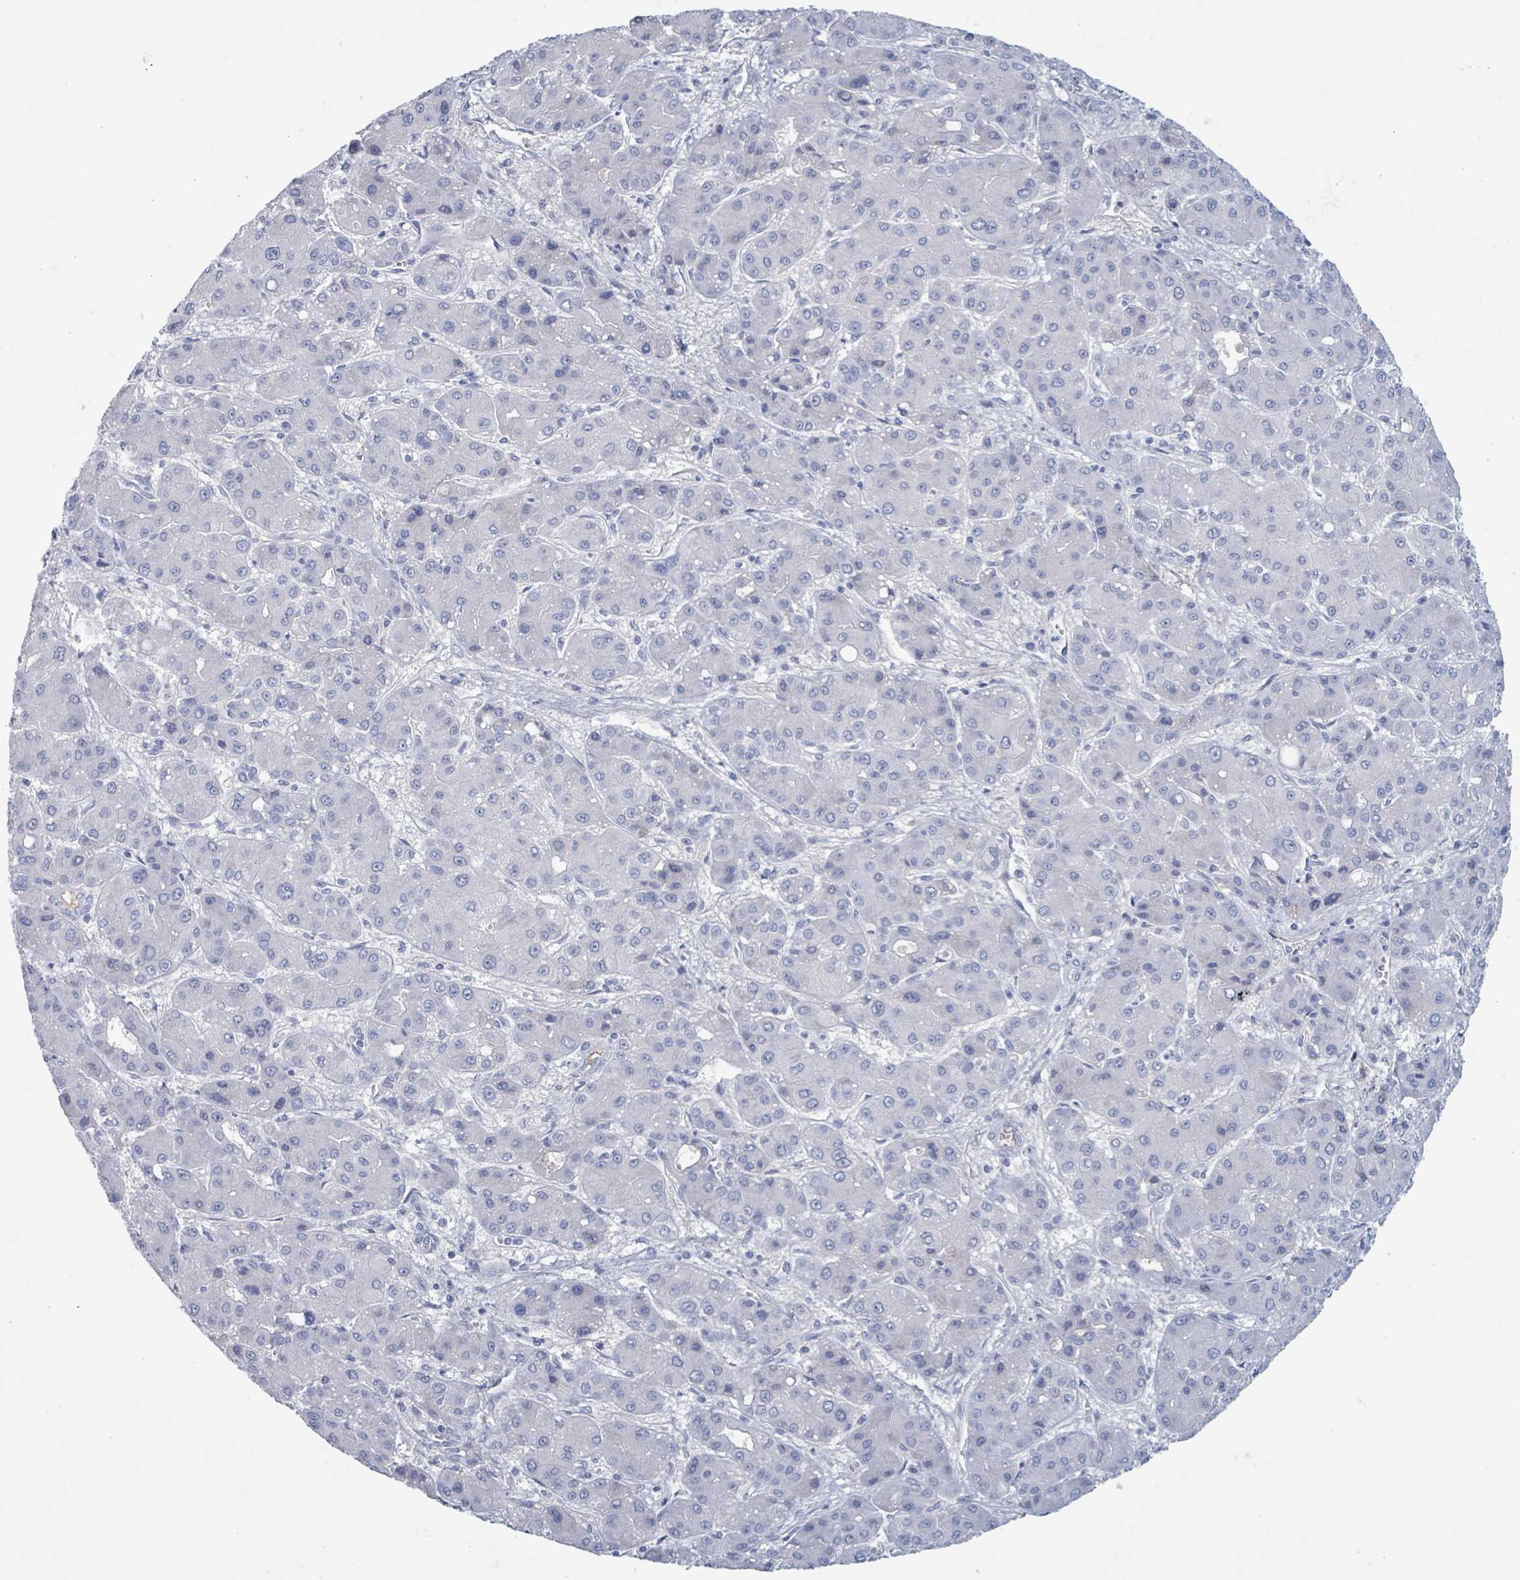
{"staining": {"intensity": "negative", "quantity": "none", "location": "none"}, "tissue": "liver cancer", "cell_type": "Tumor cells", "image_type": "cancer", "snomed": [{"axis": "morphology", "description": "Carcinoma, Hepatocellular, NOS"}, {"axis": "topography", "description": "Liver"}], "caption": "Human liver hepatocellular carcinoma stained for a protein using immunohistochemistry displays no staining in tumor cells.", "gene": "KLK4", "patient": {"sex": "male", "age": 55}}